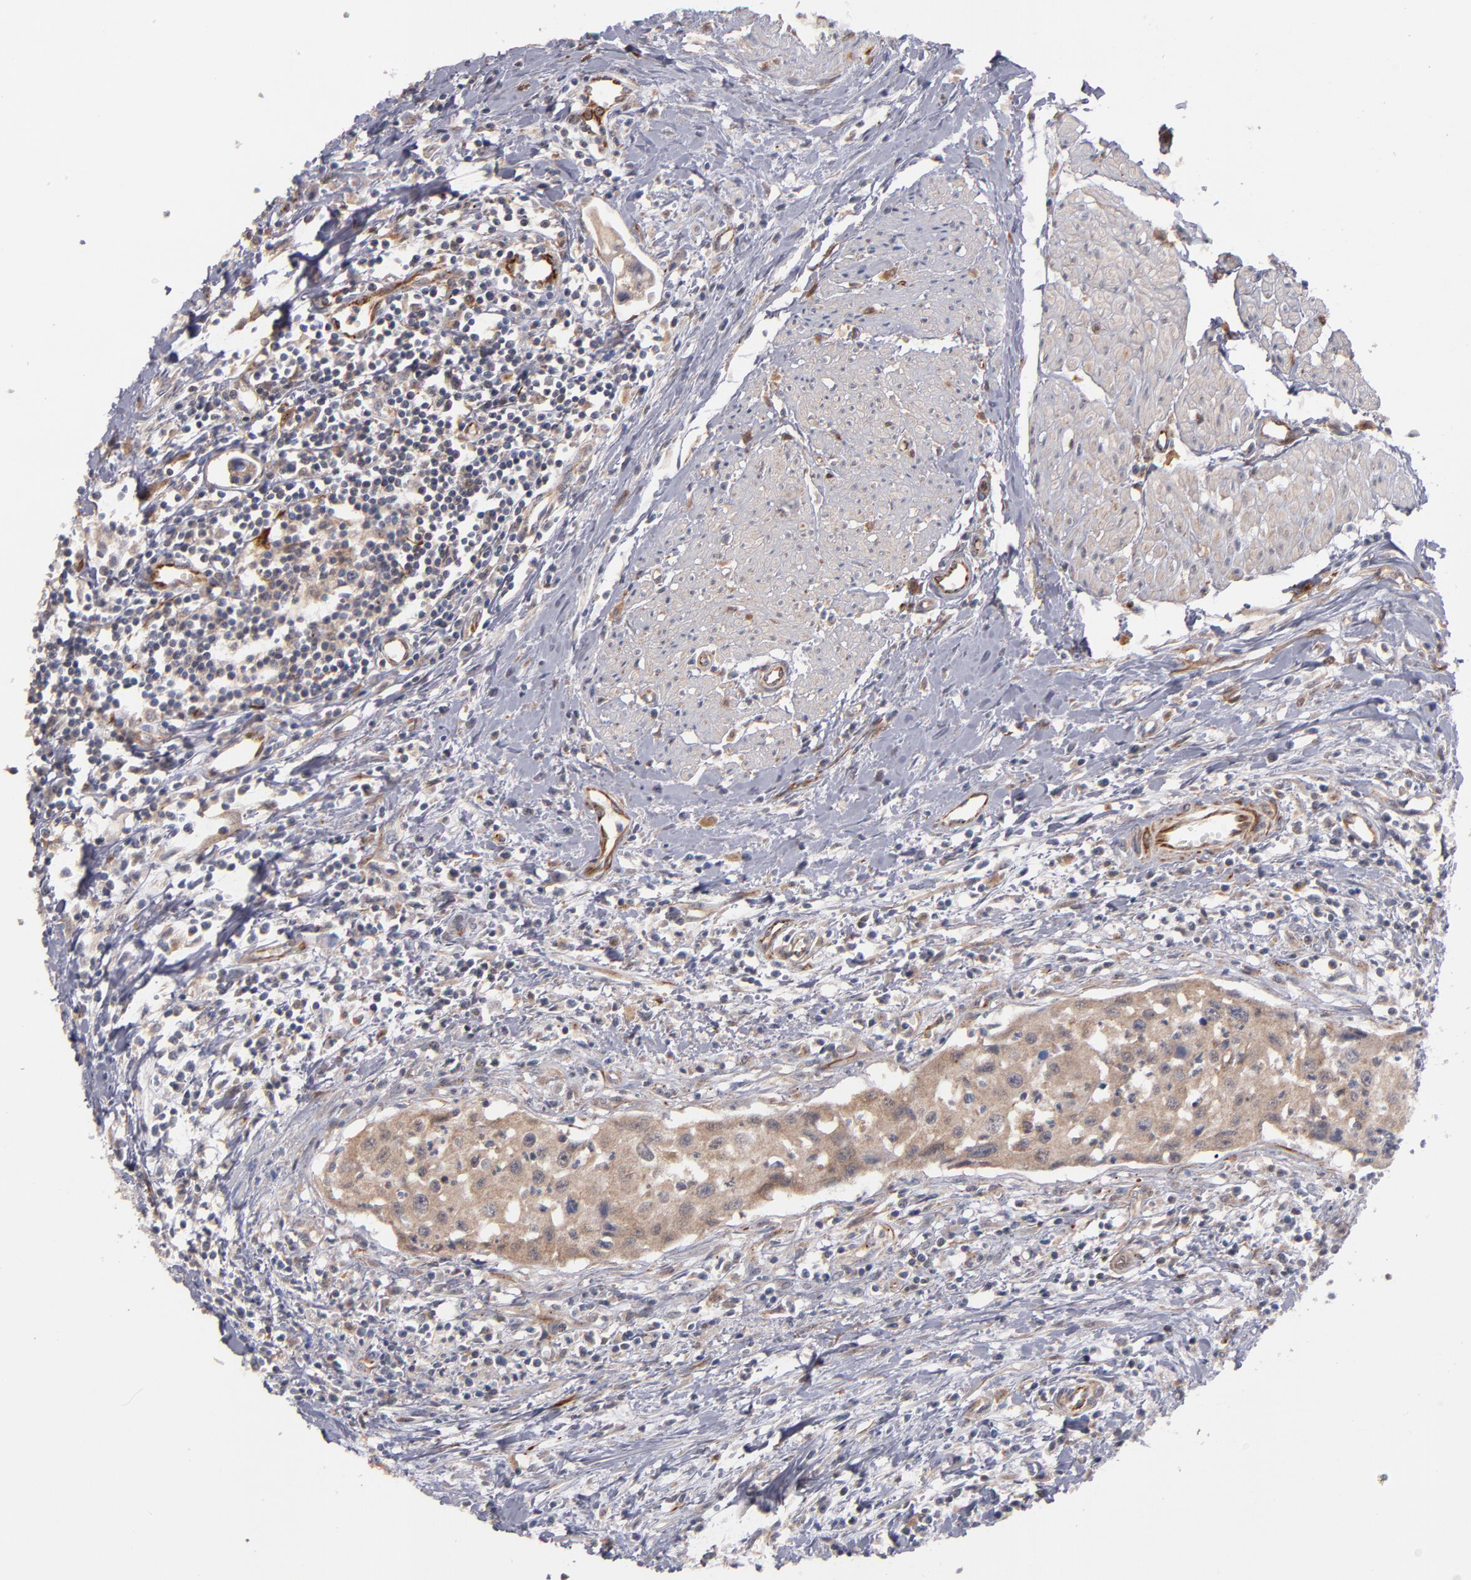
{"staining": {"intensity": "moderate", "quantity": ">75%", "location": "cytoplasmic/membranous"}, "tissue": "urothelial cancer", "cell_type": "Tumor cells", "image_type": "cancer", "snomed": [{"axis": "morphology", "description": "Urothelial carcinoma, High grade"}, {"axis": "topography", "description": "Urinary bladder"}], "caption": "Urothelial carcinoma (high-grade) tissue displays moderate cytoplasmic/membranous expression in approximately >75% of tumor cells (DAB = brown stain, brightfield microscopy at high magnification).", "gene": "GMFG", "patient": {"sex": "male", "age": 66}}